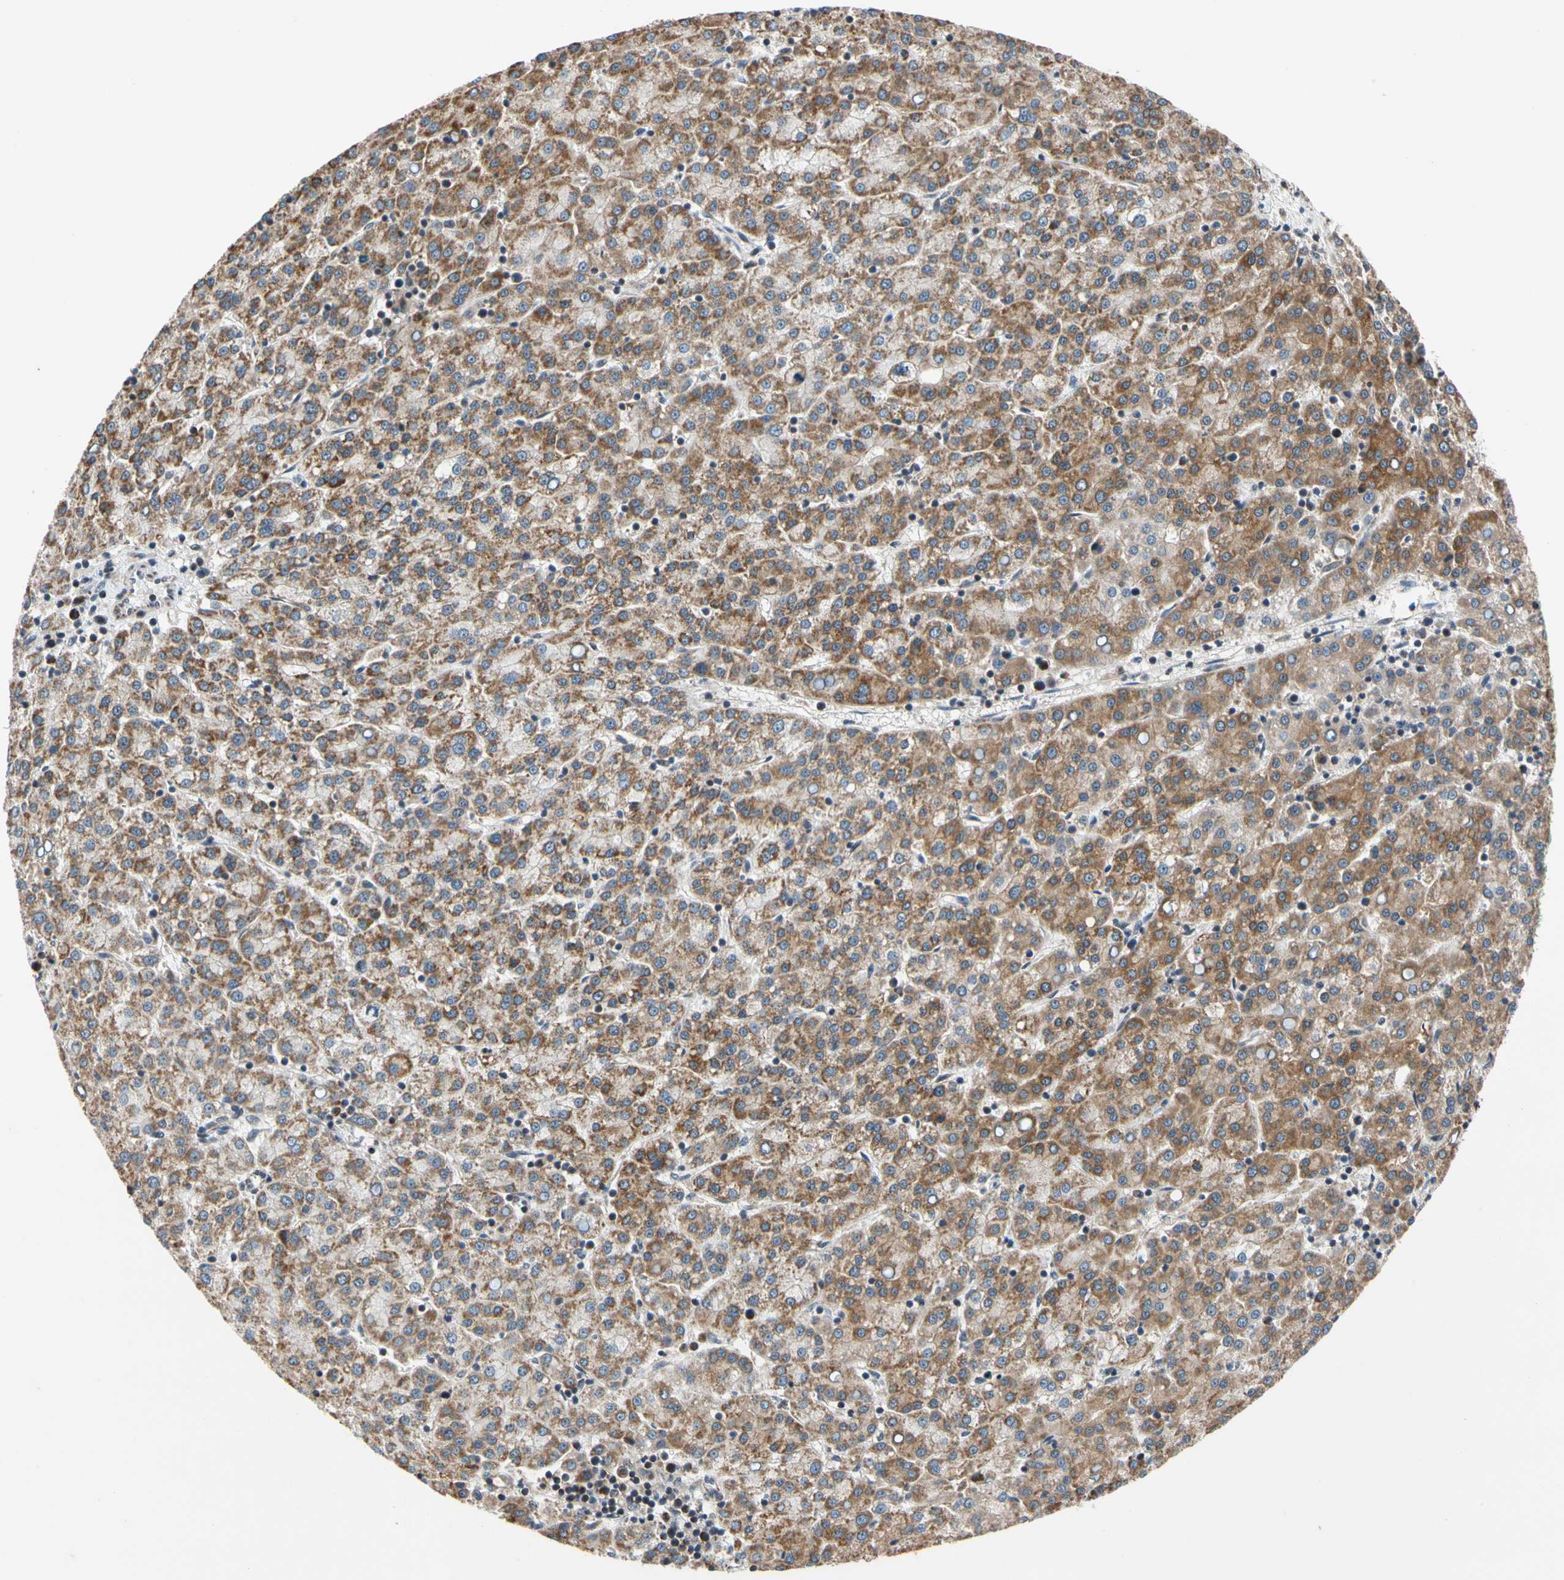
{"staining": {"intensity": "moderate", "quantity": ">75%", "location": "cytoplasmic/membranous"}, "tissue": "liver cancer", "cell_type": "Tumor cells", "image_type": "cancer", "snomed": [{"axis": "morphology", "description": "Carcinoma, Hepatocellular, NOS"}, {"axis": "topography", "description": "Liver"}], "caption": "There is medium levels of moderate cytoplasmic/membranous expression in tumor cells of liver cancer, as demonstrated by immunohistochemical staining (brown color).", "gene": "KHDC4", "patient": {"sex": "female", "age": 58}}